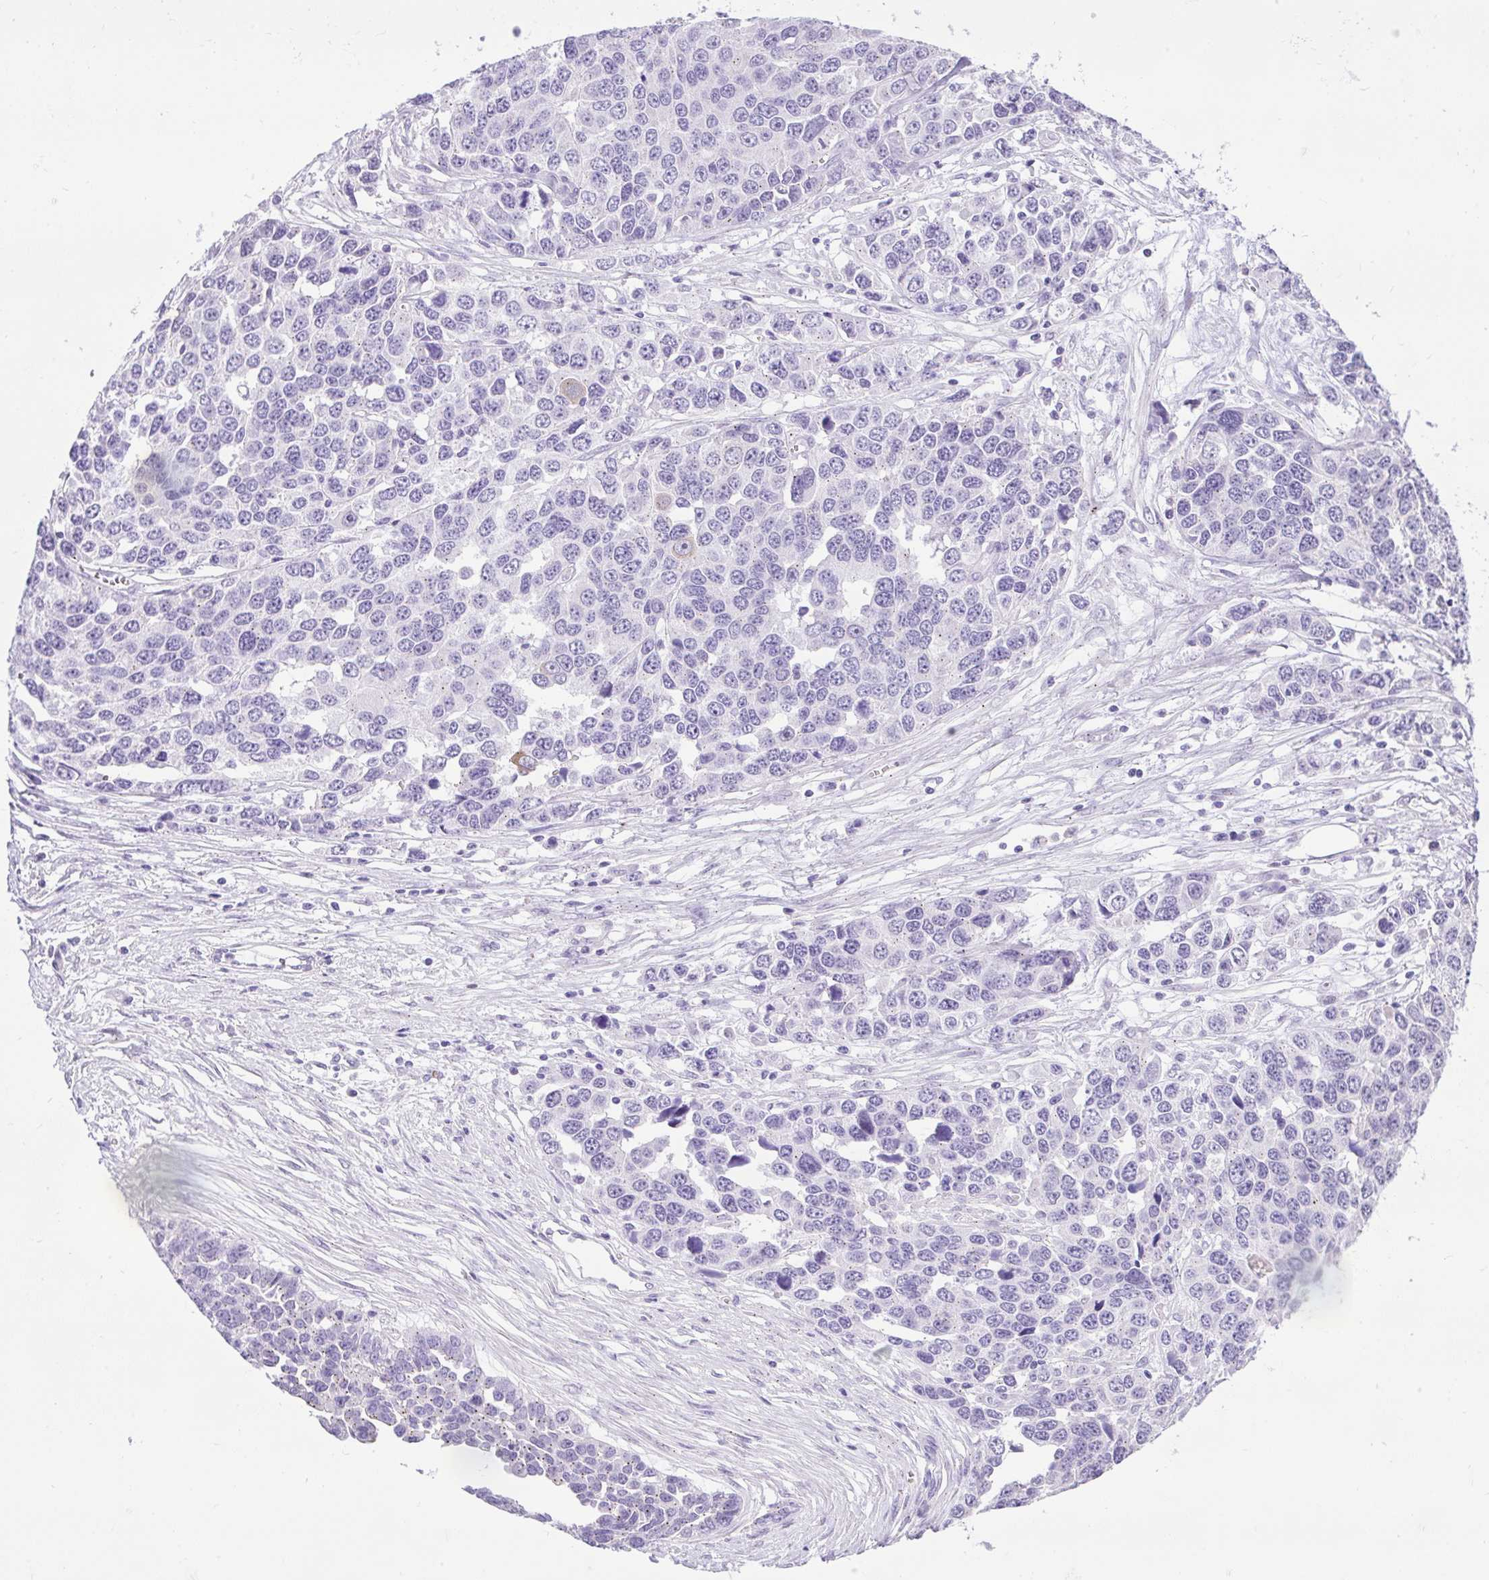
{"staining": {"intensity": "negative", "quantity": "none", "location": "none"}, "tissue": "ovarian cancer", "cell_type": "Tumor cells", "image_type": "cancer", "snomed": [{"axis": "morphology", "description": "Cystadenocarcinoma, serous, NOS"}, {"axis": "topography", "description": "Ovary"}], "caption": "Image shows no significant protein positivity in tumor cells of ovarian serous cystadenocarcinoma.", "gene": "REEP1", "patient": {"sex": "female", "age": 76}}